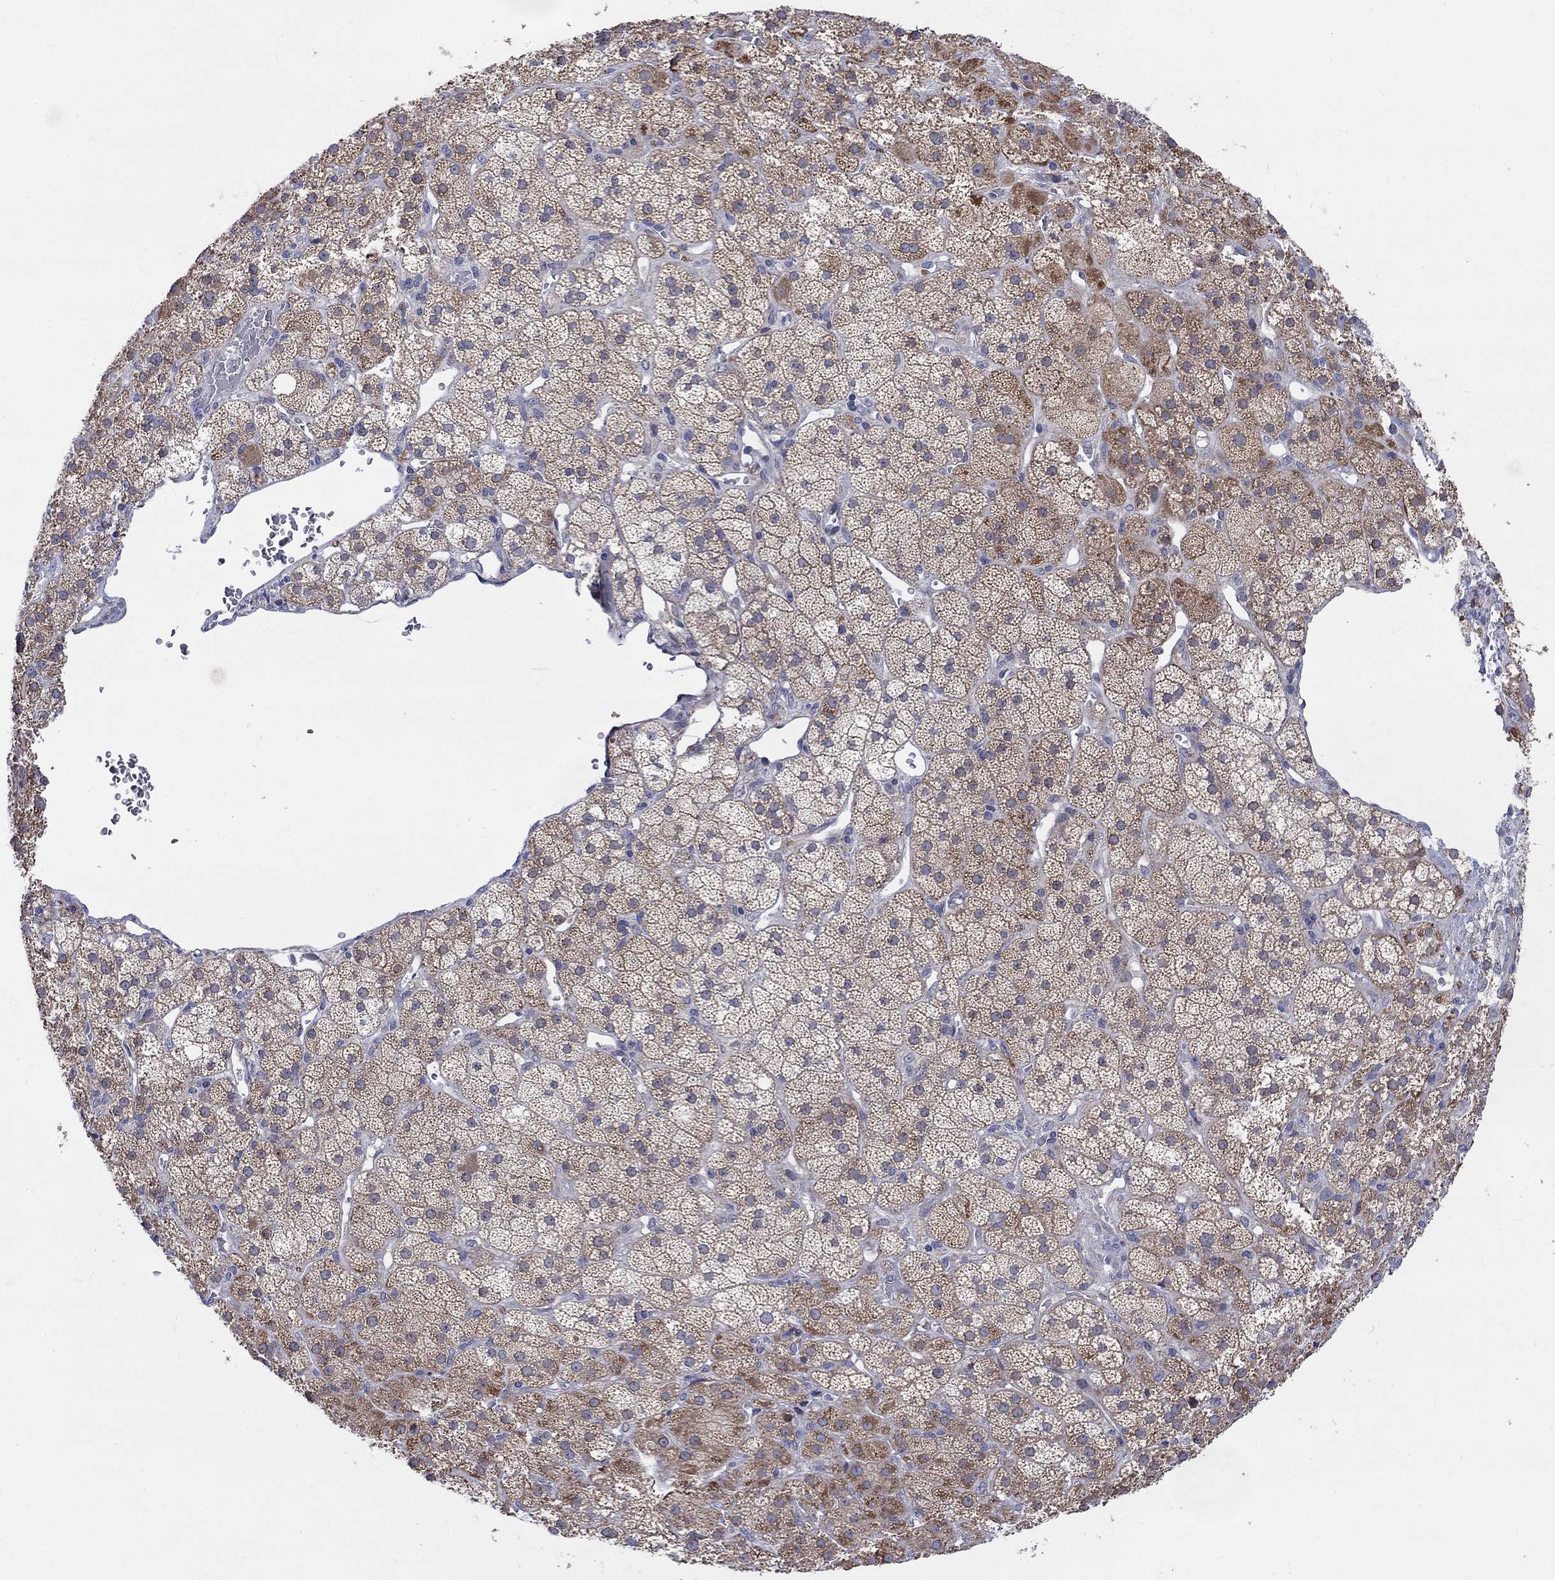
{"staining": {"intensity": "strong", "quantity": "25%-75%", "location": "cytoplasmic/membranous"}, "tissue": "adrenal gland", "cell_type": "Glandular cells", "image_type": "normal", "snomed": [{"axis": "morphology", "description": "Normal tissue, NOS"}, {"axis": "topography", "description": "Adrenal gland"}], "caption": "DAB (3,3'-diaminobenzidine) immunohistochemical staining of normal human adrenal gland exhibits strong cytoplasmic/membranous protein expression in about 25%-75% of glandular cells.", "gene": "SLC35F2", "patient": {"sex": "male", "age": 57}}